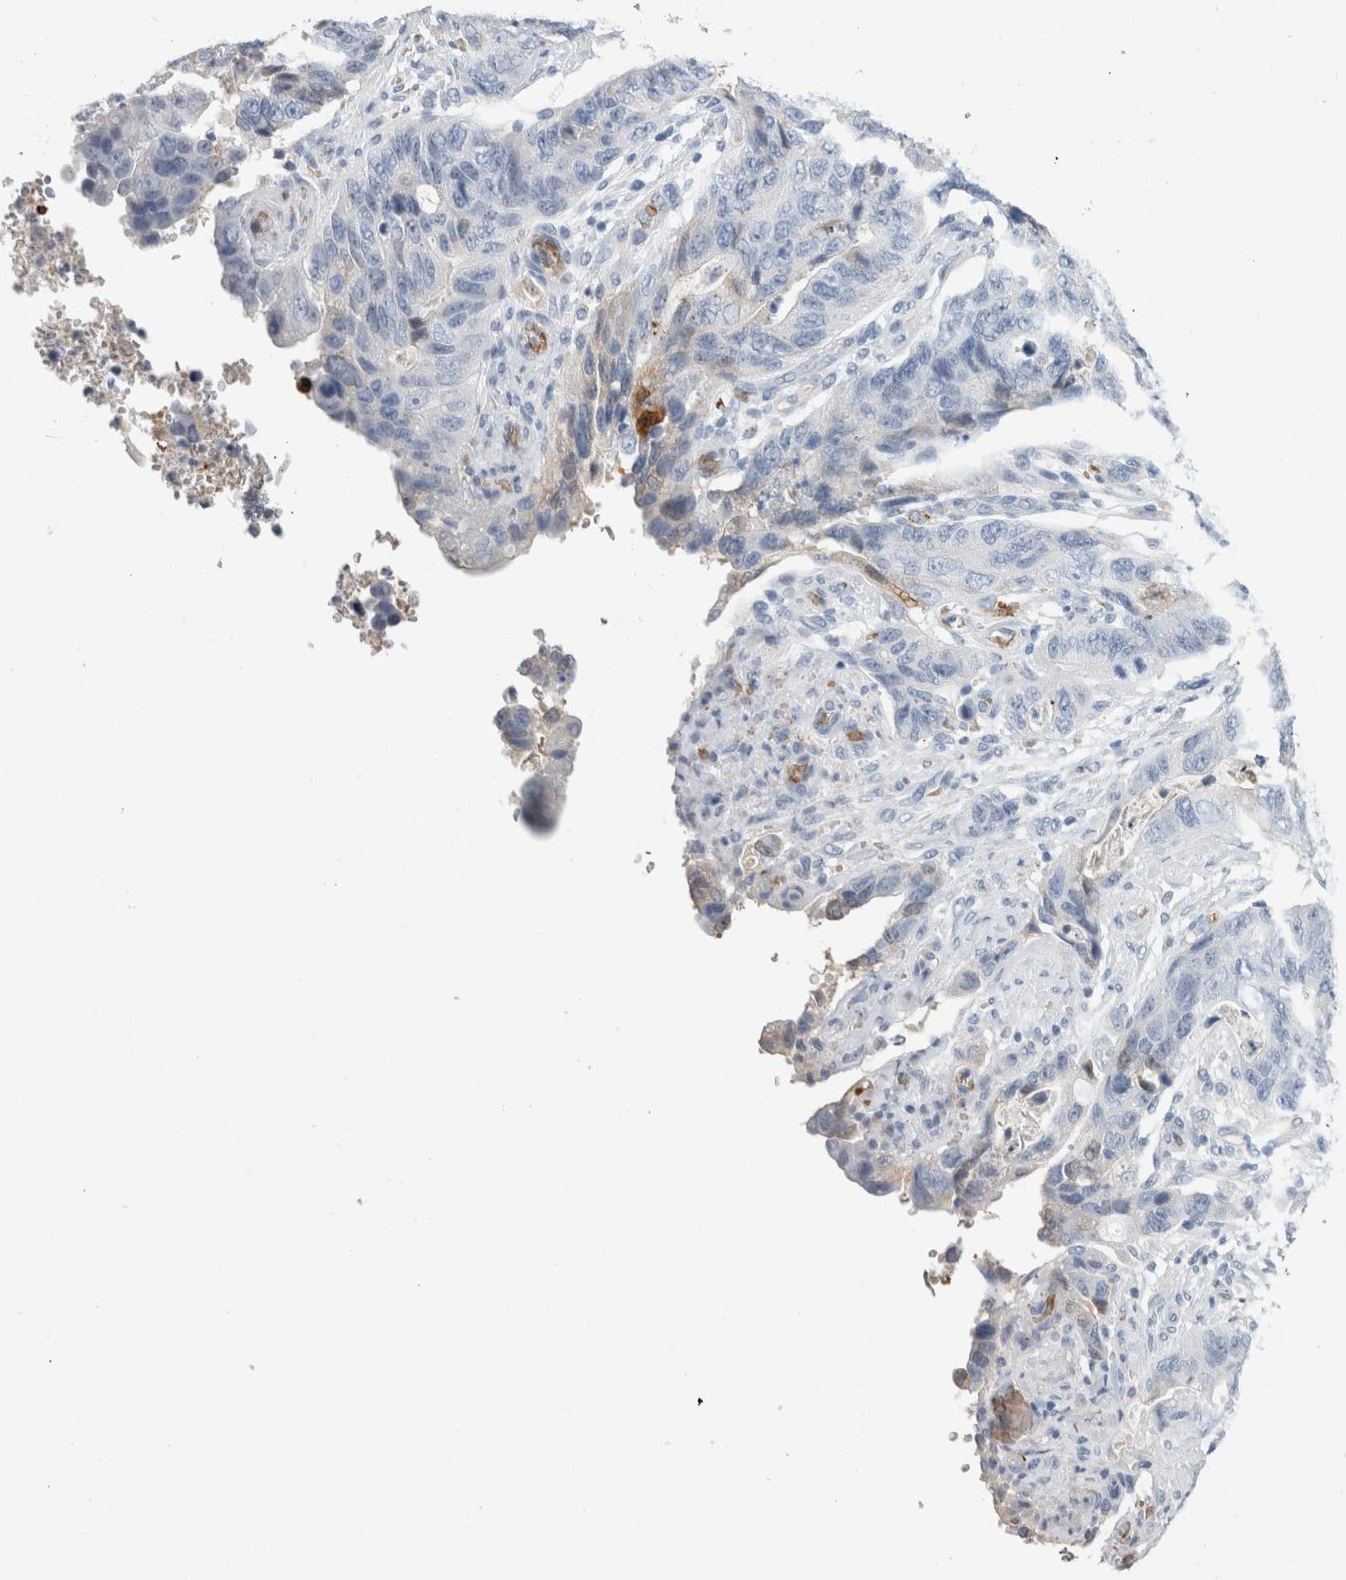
{"staining": {"intensity": "negative", "quantity": "none", "location": "none"}, "tissue": "stomach cancer", "cell_type": "Tumor cells", "image_type": "cancer", "snomed": [{"axis": "morphology", "description": "Adenocarcinoma, NOS"}, {"axis": "topography", "description": "Stomach"}], "caption": "Tumor cells show no significant staining in adenocarcinoma (stomach).", "gene": "CA1", "patient": {"sex": "female", "age": 89}}